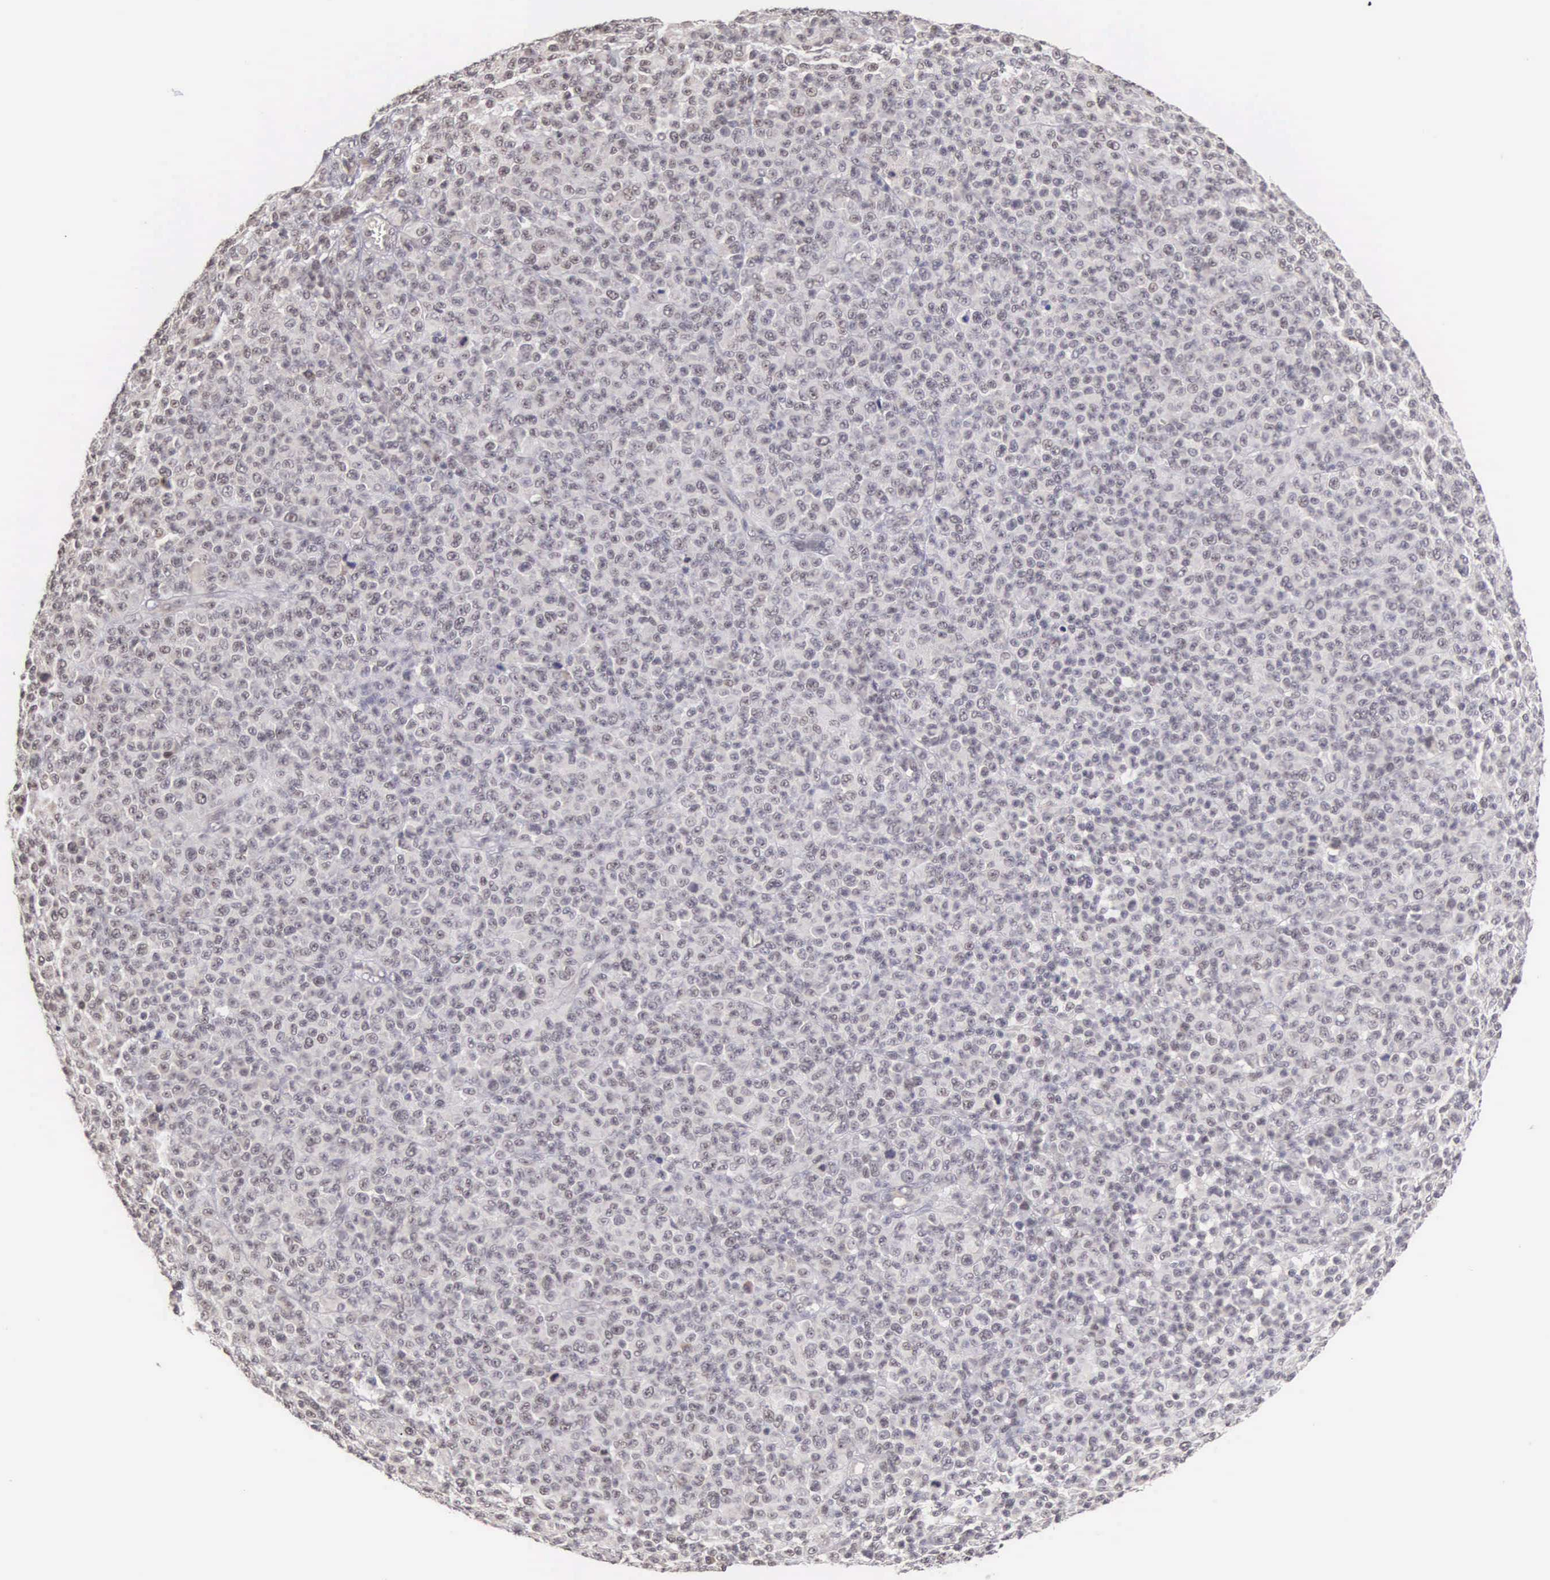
{"staining": {"intensity": "weak", "quantity": "<25%", "location": "cytoplasmic/membranous"}, "tissue": "melanoma", "cell_type": "Tumor cells", "image_type": "cancer", "snomed": [{"axis": "morphology", "description": "Malignant melanoma, Metastatic site"}, {"axis": "topography", "description": "Skin"}], "caption": "IHC of human malignant melanoma (metastatic site) displays no expression in tumor cells.", "gene": "HMGXB4", "patient": {"sex": "male", "age": 32}}